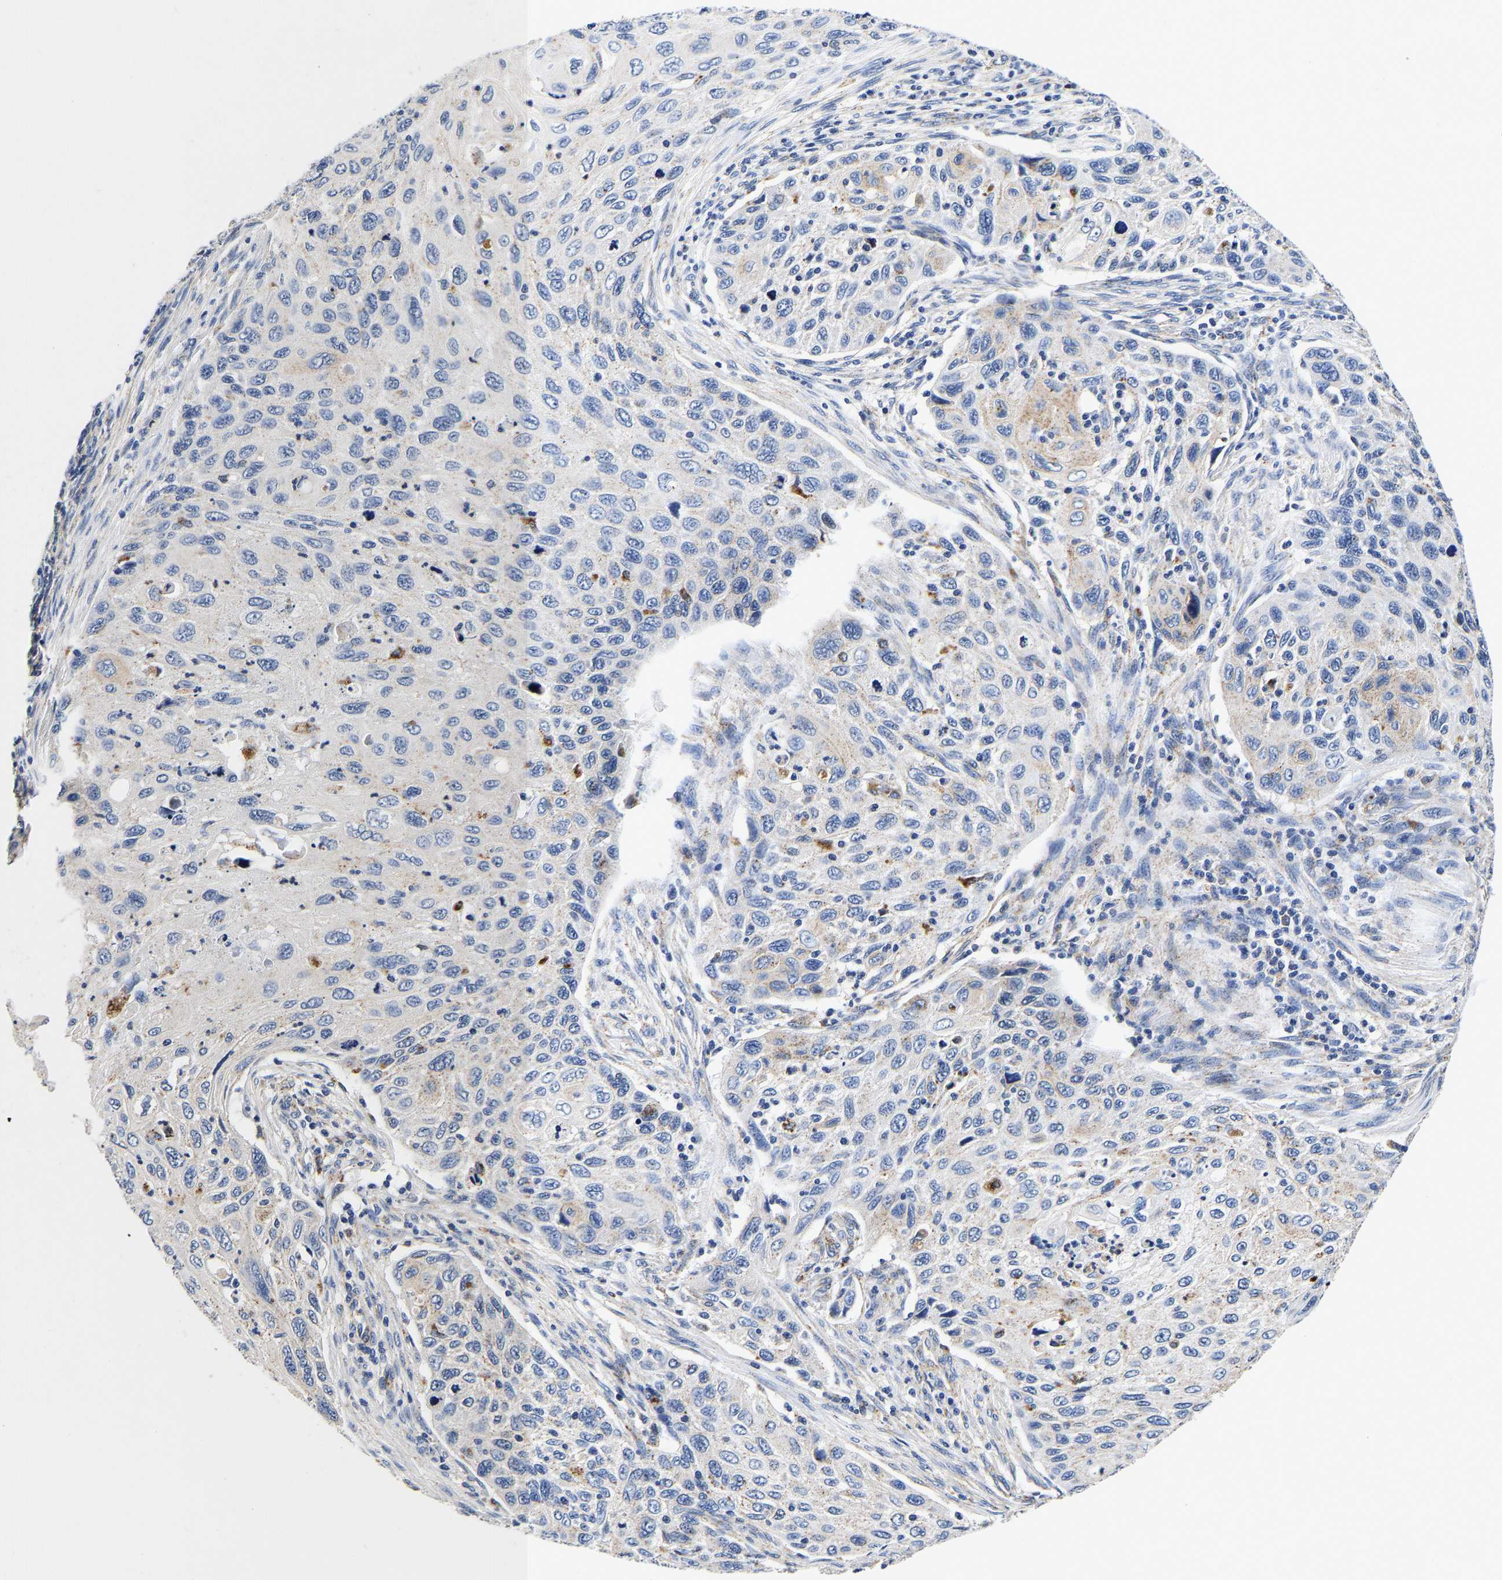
{"staining": {"intensity": "weak", "quantity": "<25%", "location": "cytoplasmic/membranous"}, "tissue": "cervical cancer", "cell_type": "Tumor cells", "image_type": "cancer", "snomed": [{"axis": "morphology", "description": "Squamous cell carcinoma, NOS"}, {"axis": "topography", "description": "Cervix"}], "caption": "IHC of human cervical cancer (squamous cell carcinoma) shows no positivity in tumor cells.", "gene": "GRN", "patient": {"sex": "female", "age": 70}}